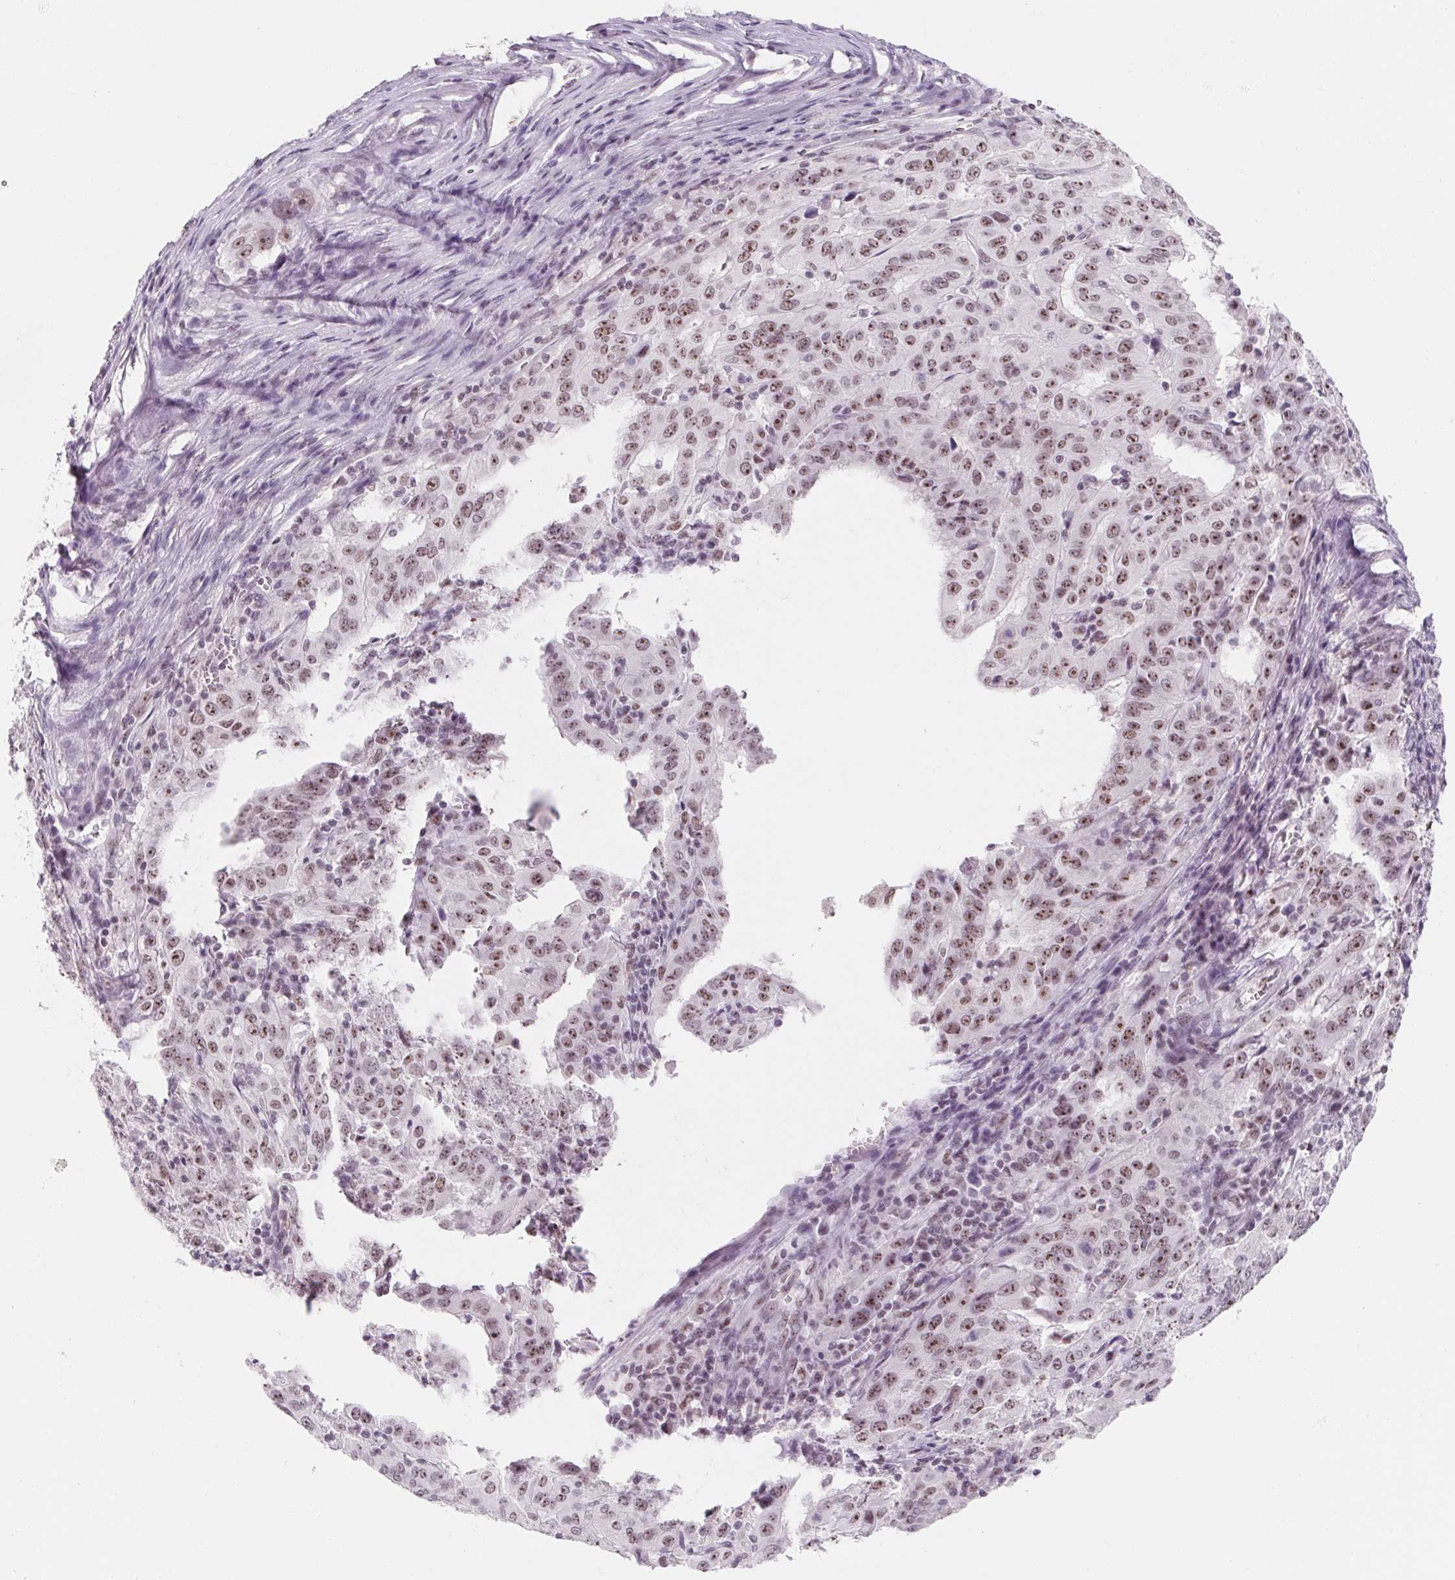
{"staining": {"intensity": "weak", "quantity": ">75%", "location": "nuclear"}, "tissue": "pancreatic cancer", "cell_type": "Tumor cells", "image_type": "cancer", "snomed": [{"axis": "morphology", "description": "Adenocarcinoma, NOS"}, {"axis": "topography", "description": "Pancreas"}], "caption": "Human pancreatic cancer stained with a protein marker exhibits weak staining in tumor cells.", "gene": "ZIC4", "patient": {"sex": "male", "age": 63}}